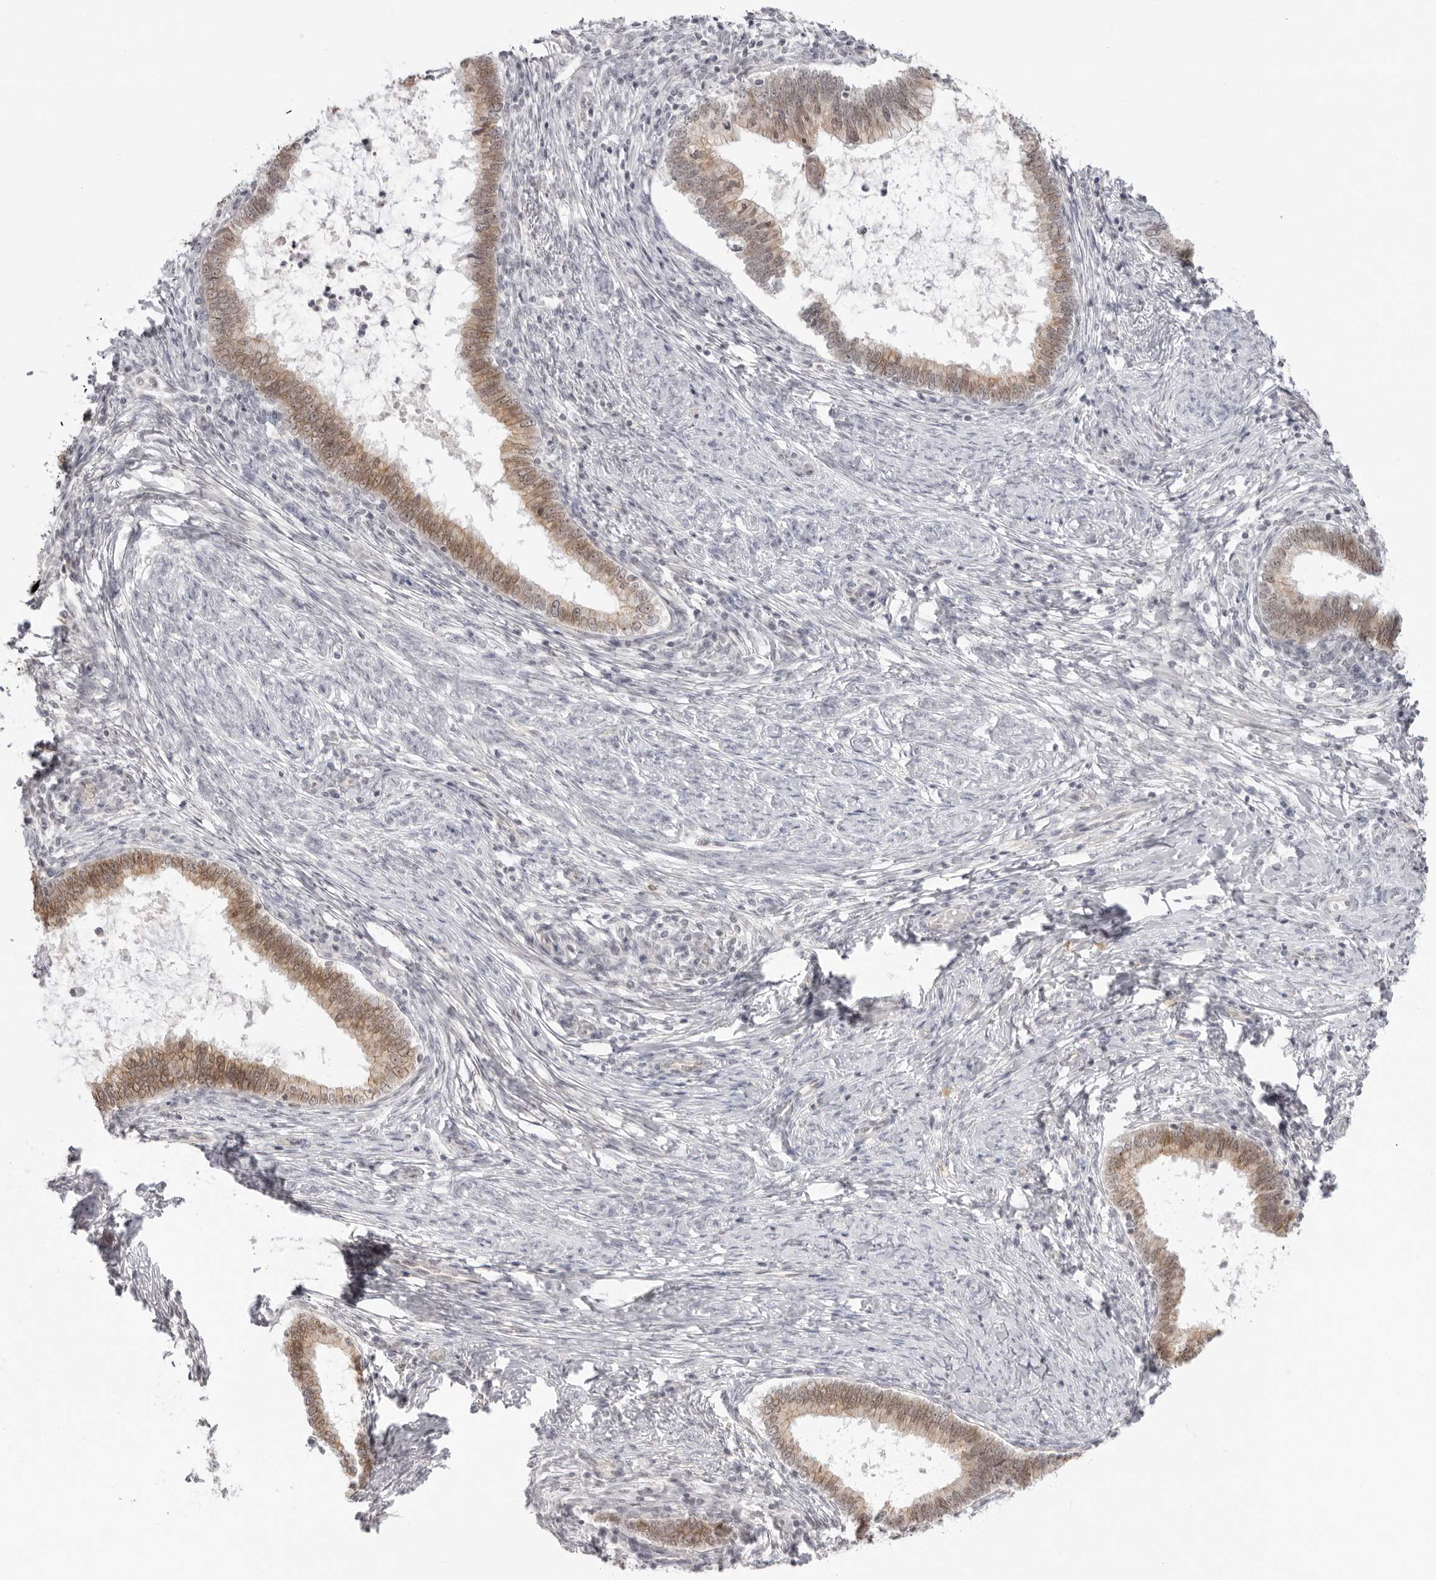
{"staining": {"intensity": "moderate", "quantity": ">75%", "location": "cytoplasmic/membranous,nuclear"}, "tissue": "cervical cancer", "cell_type": "Tumor cells", "image_type": "cancer", "snomed": [{"axis": "morphology", "description": "Adenocarcinoma, NOS"}, {"axis": "topography", "description": "Cervix"}], "caption": "IHC of human adenocarcinoma (cervical) shows medium levels of moderate cytoplasmic/membranous and nuclear positivity in about >75% of tumor cells.", "gene": "TRAPPC3", "patient": {"sex": "female", "age": 36}}